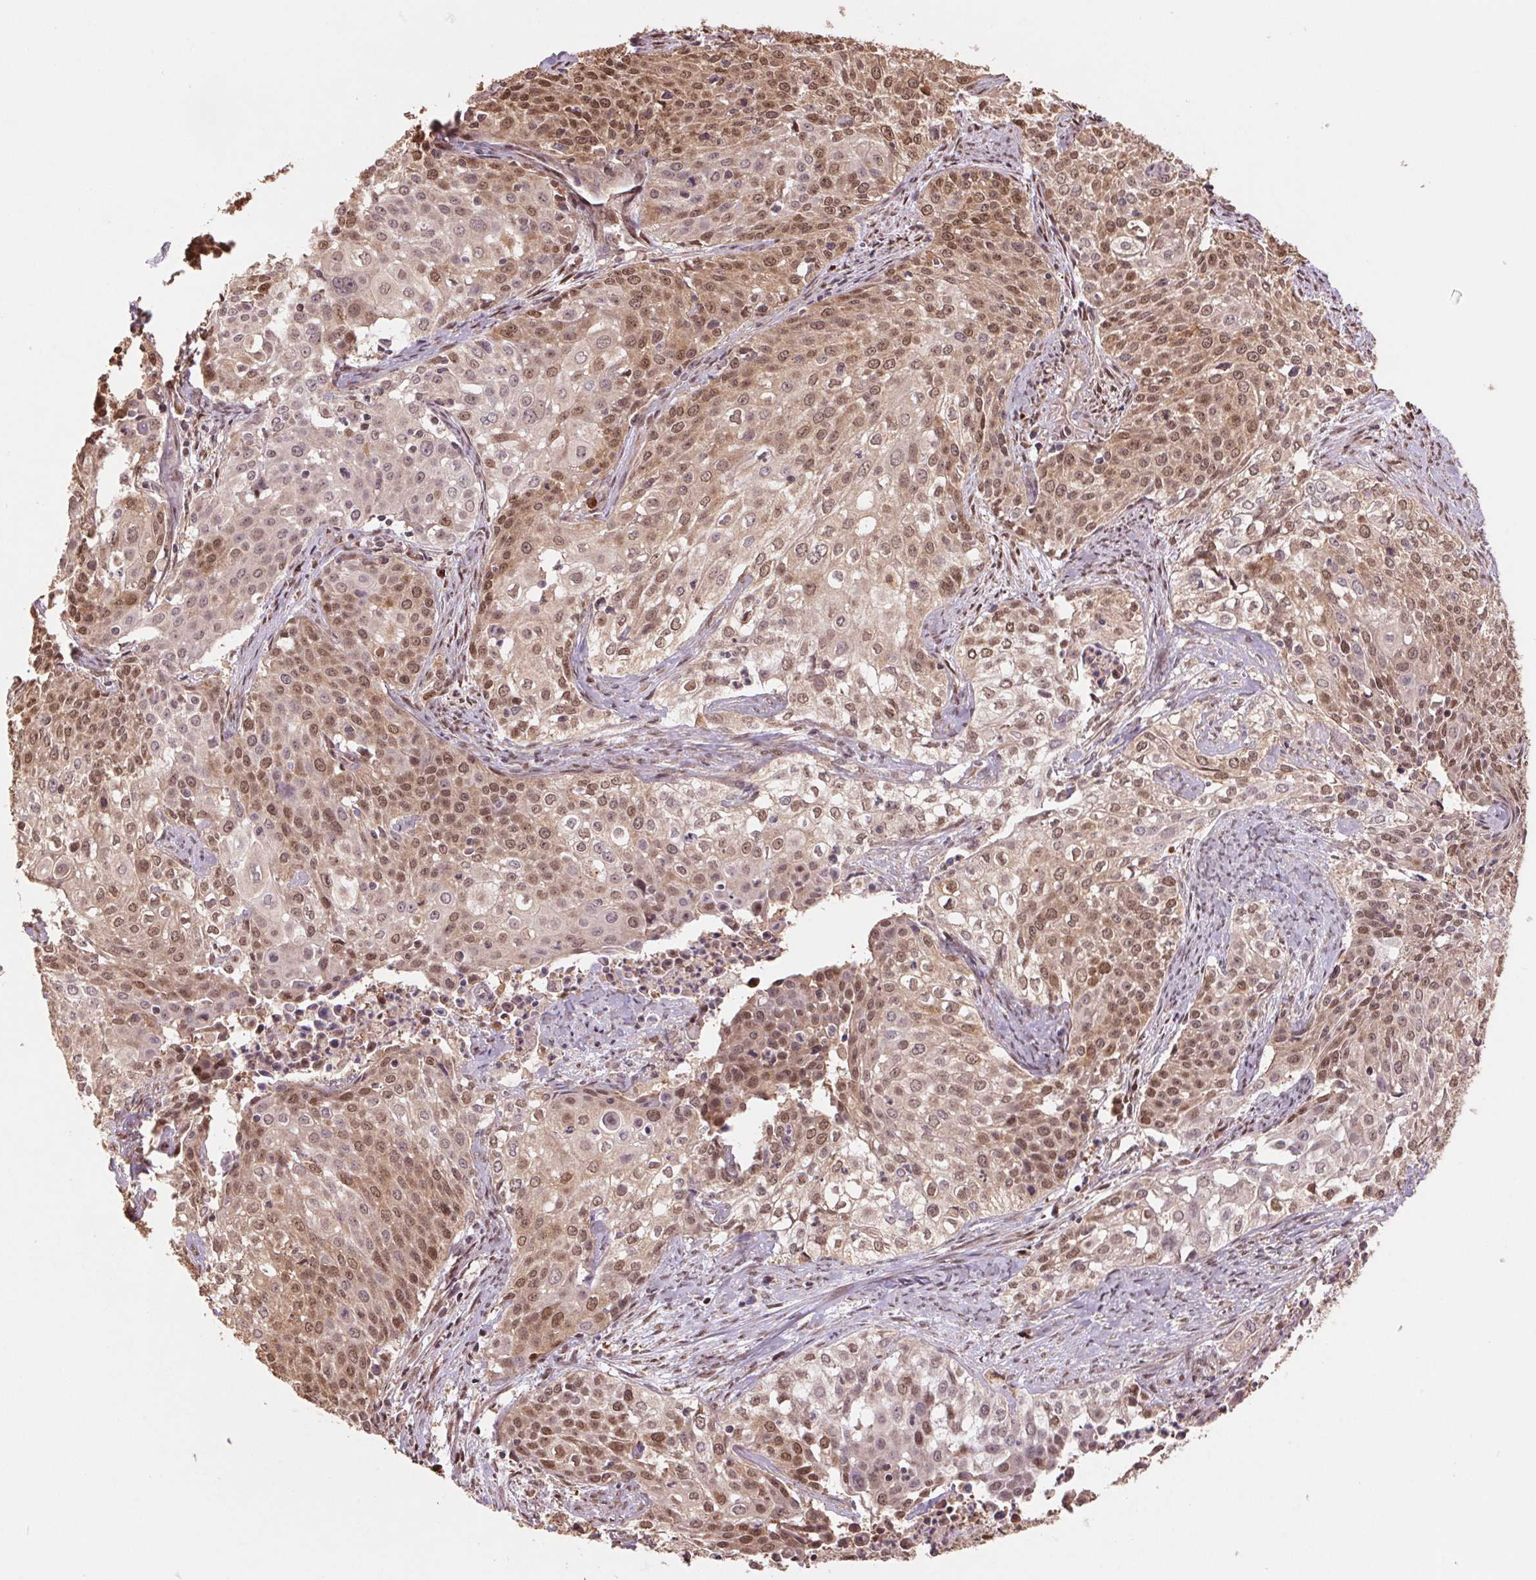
{"staining": {"intensity": "moderate", "quantity": ">75%", "location": "cytoplasmic/membranous,nuclear"}, "tissue": "cervical cancer", "cell_type": "Tumor cells", "image_type": "cancer", "snomed": [{"axis": "morphology", "description": "Squamous cell carcinoma, NOS"}, {"axis": "topography", "description": "Cervix"}], "caption": "A high-resolution histopathology image shows immunohistochemistry (IHC) staining of squamous cell carcinoma (cervical), which reveals moderate cytoplasmic/membranous and nuclear positivity in approximately >75% of tumor cells.", "gene": "CUTA", "patient": {"sex": "female", "age": 39}}